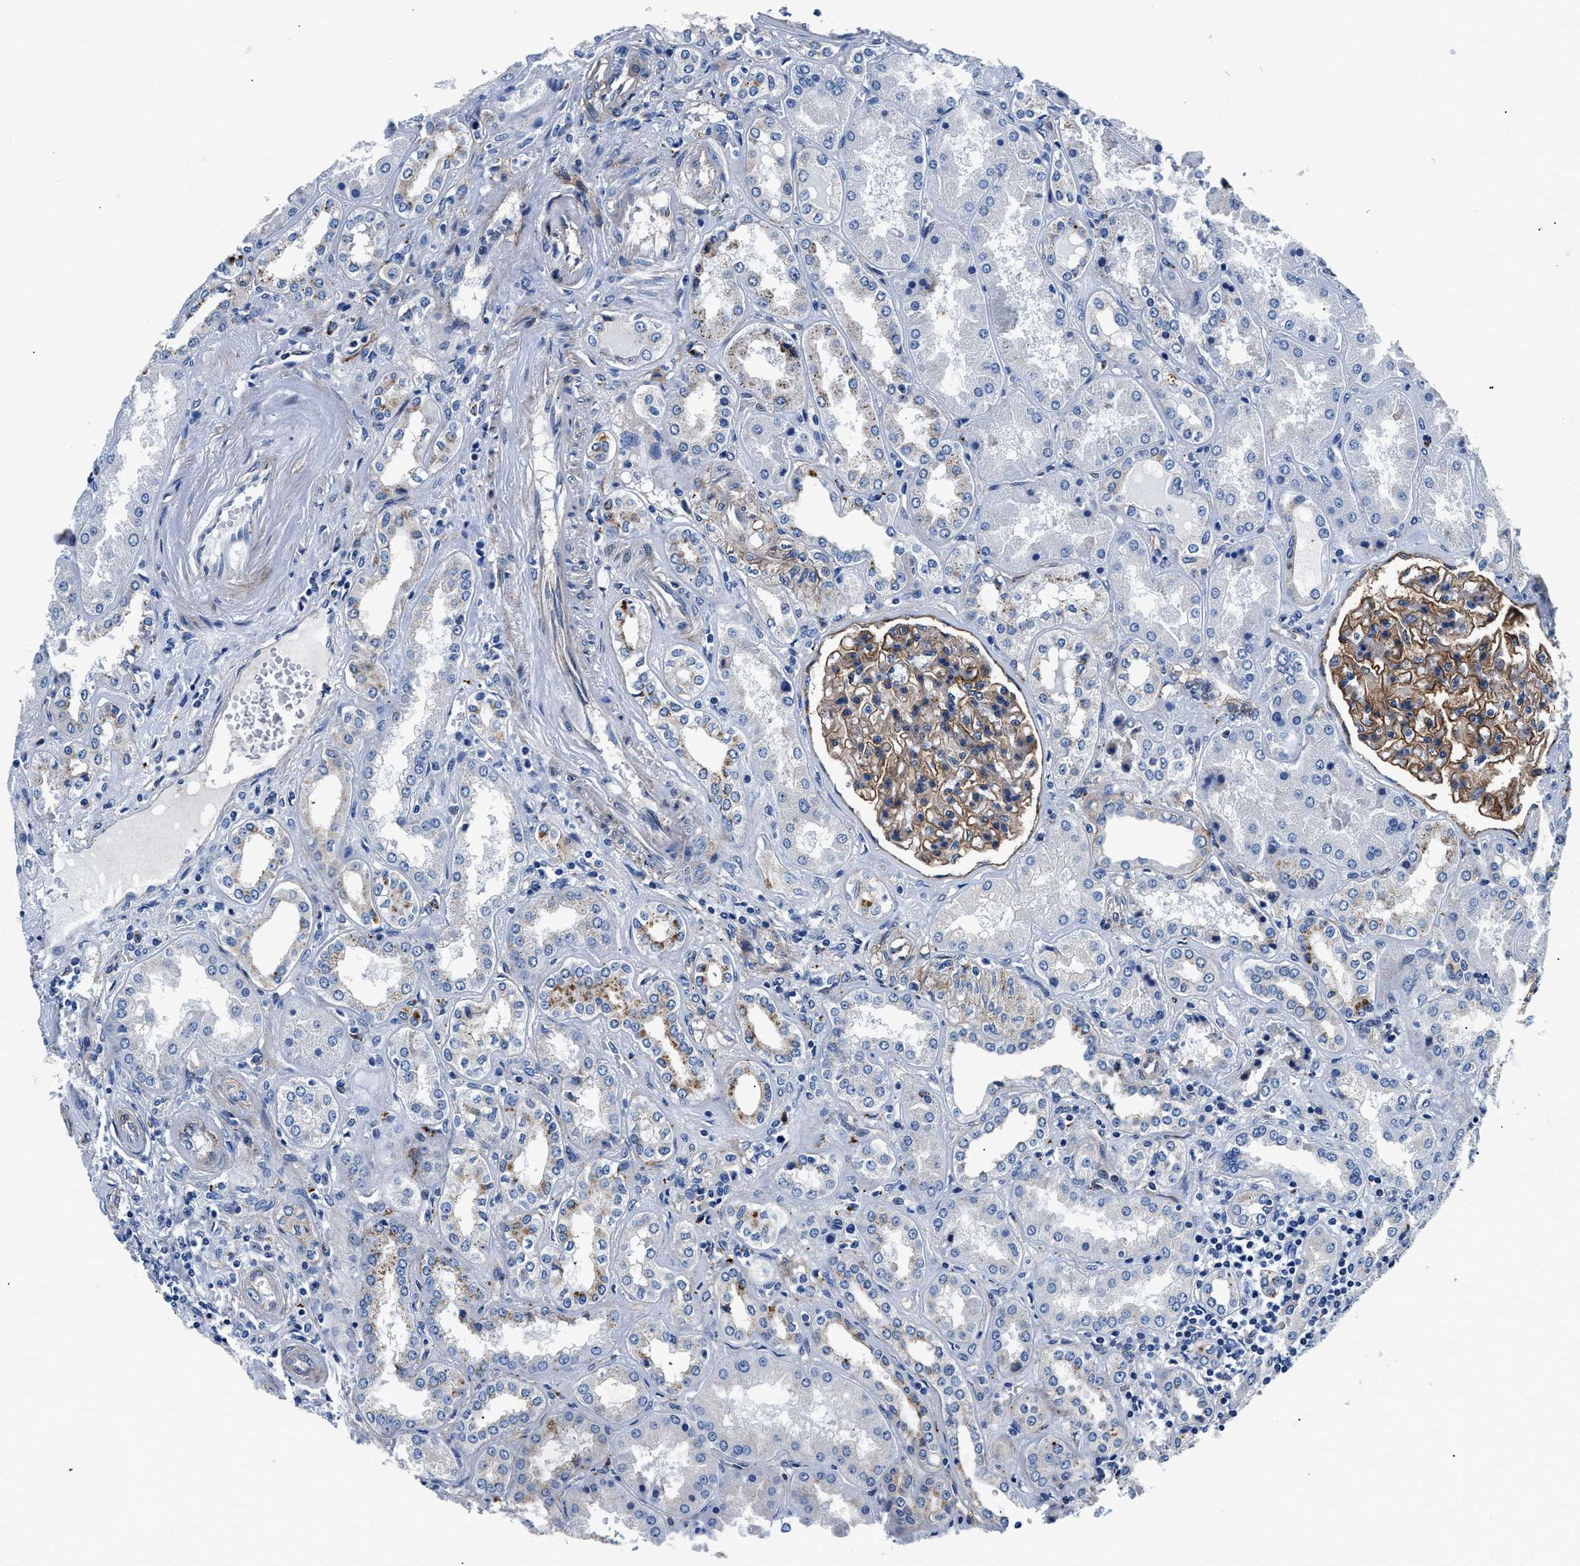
{"staining": {"intensity": "moderate", "quantity": ">75%", "location": "cytoplasmic/membranous"}, "tissue": "kidney", "cell_type": "Cells in glomeruli", "image_type": "normal", "snomed": [{"axis": "morphology", "description": "Normal tissue, NOS"}, {"axis": "topography", "description": "Kidney"}], "caption": "Kidney stained for a protein (brown) displays moderate cytoplasmic/membranous positive positivity in about >75% of cells in glomeruli.", "gene": "DAG1", "patient": {"sex": "female", "age": 56}}